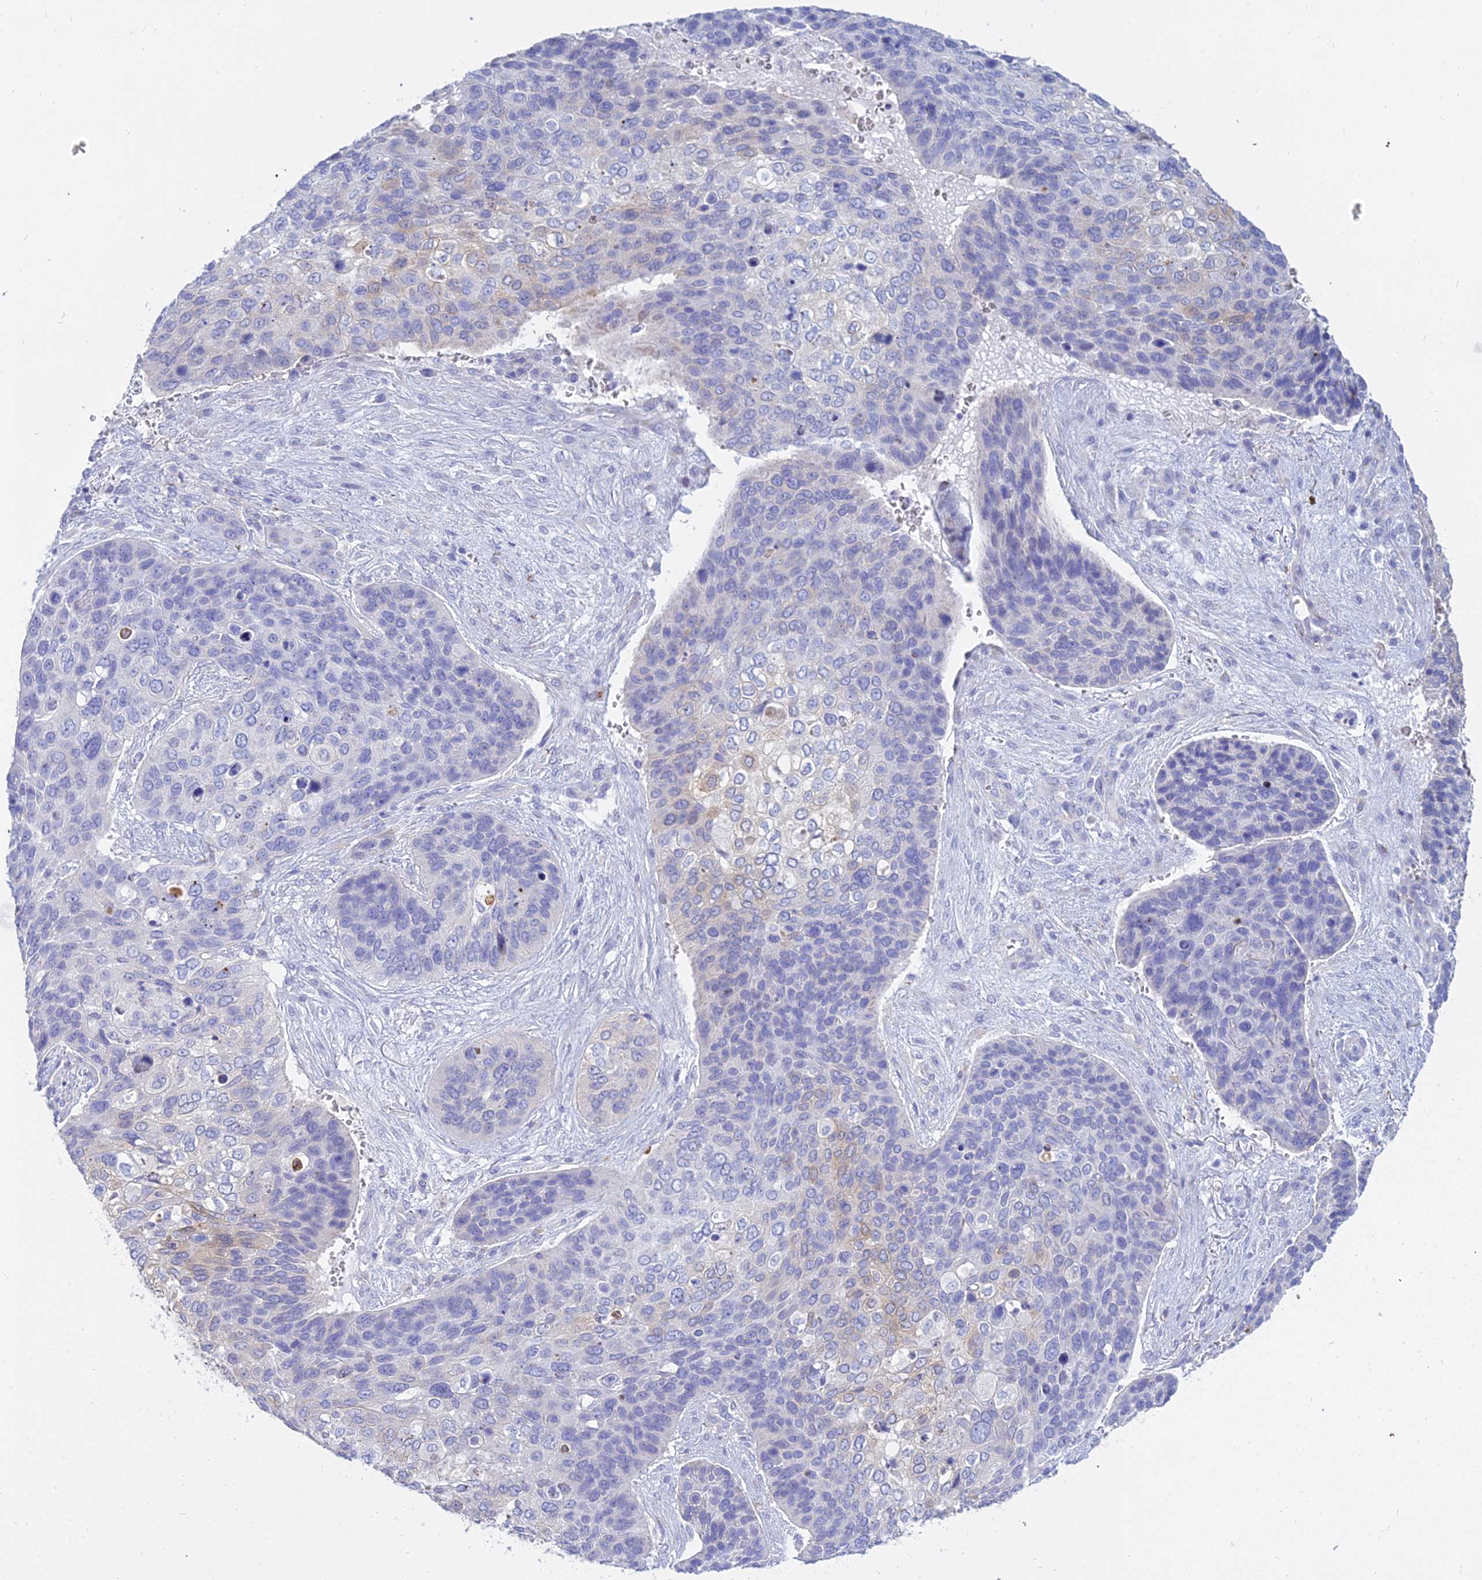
{"staining": {"intensity": "weak", "quantity": "<25%", "location": "cytoplasmic/membranous"}, "tissue": "skin cancer", "cell_type": "Tumor cells", "image_type": "cancer", "snomed": [{"axis": "morphology", "description": "Basal cell carcinoma"}, {"axis": "topography", "description": "Skin"}], "caption": "Immunohistochemical staining of basal cell carcinoma (skin) exhibits no significant positivity in tumor cells.", "gene": "SMIM24", "patient": {"sex": "female", "age": 74}}